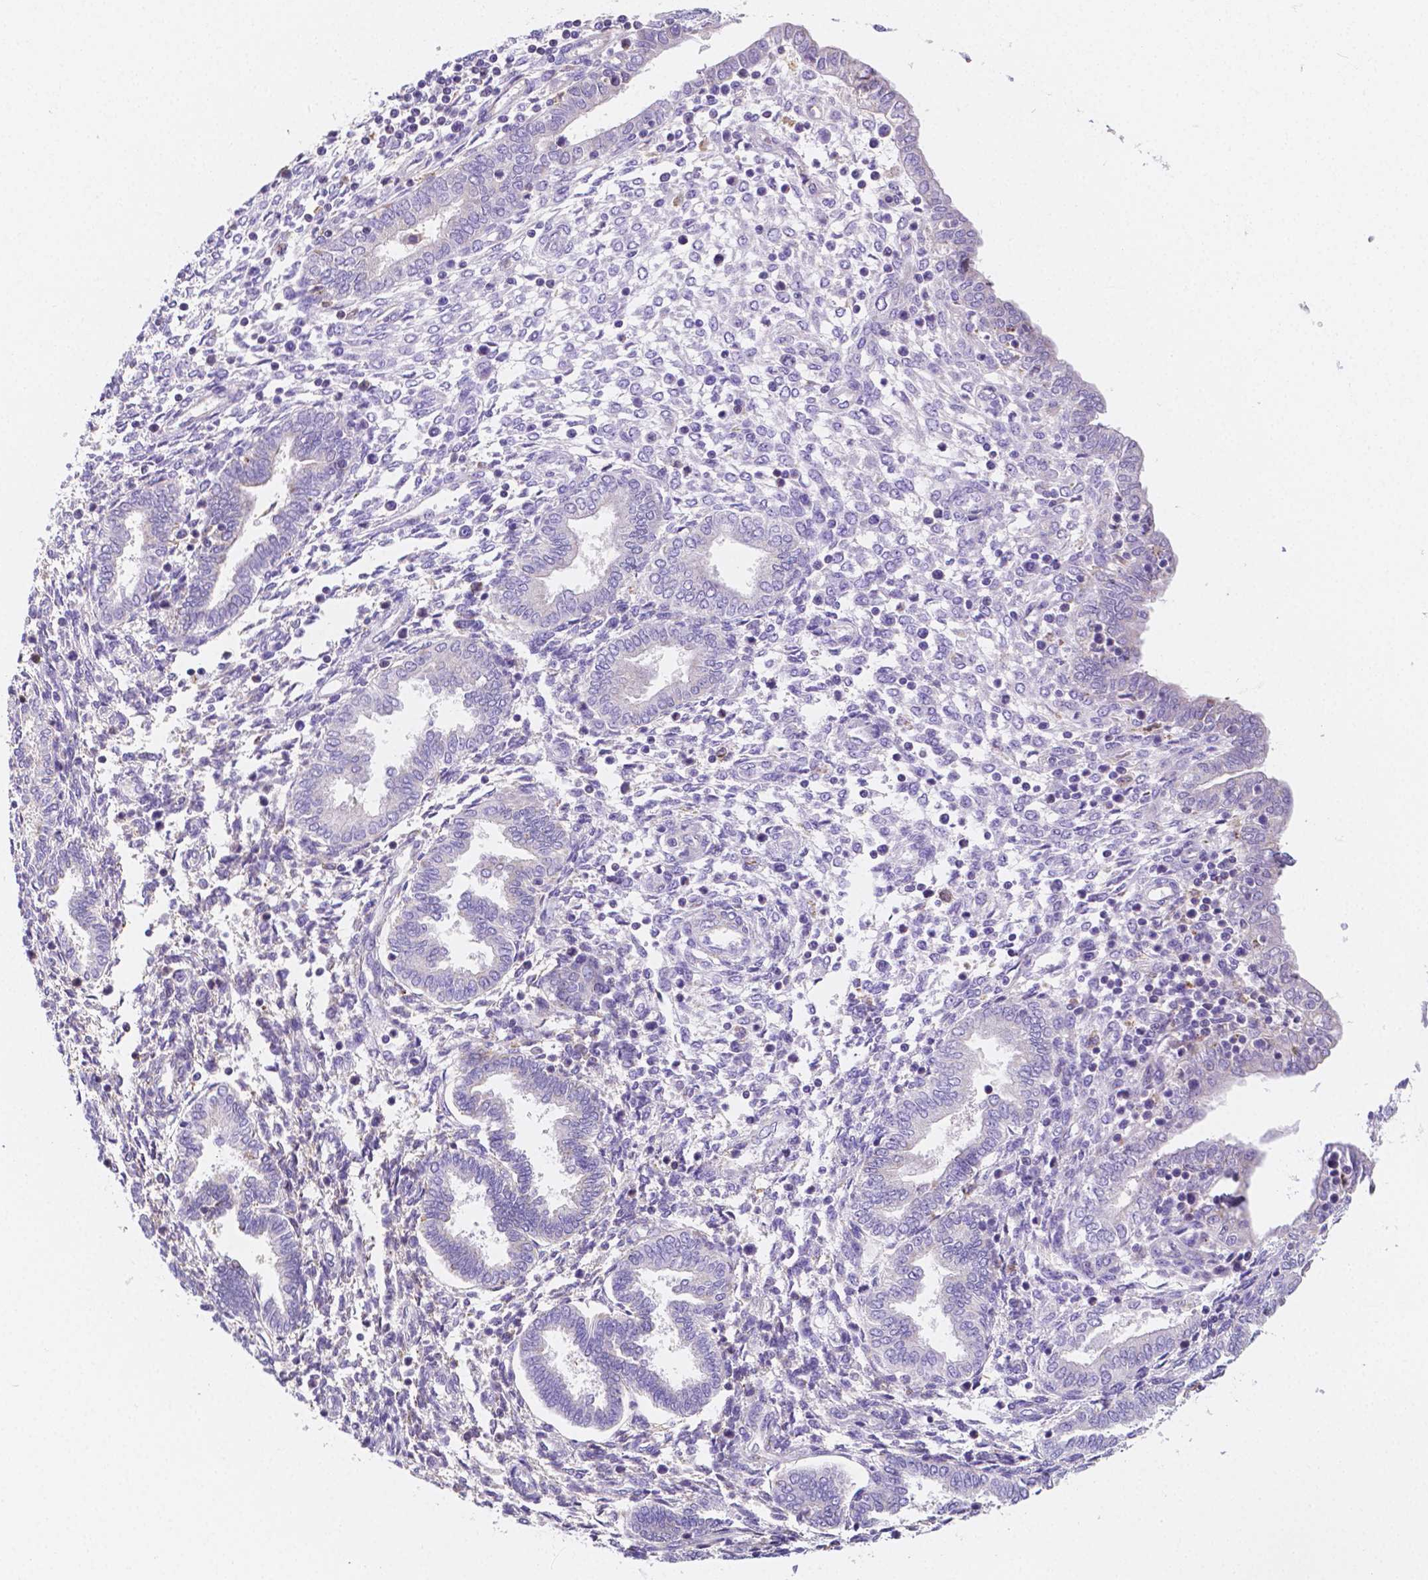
{"staining": {"intensity": "negative", "quantity": "none", "location": "none"}, "tissue": "endometrium", "cell_type": "Cells in endometrial stroma", "image_type": "normal", "snomed": [{"axis": "morphology", "description": "Normal tissue, NOS"}, {"axis": "topography", "description": "Endometrium"}], "caption": "Photomicrograph shows no protein staining in cells in endometrial stroma of benign endometrium.", "gene": "GABRD", "patient": {"sex": "female", "age": 42}}